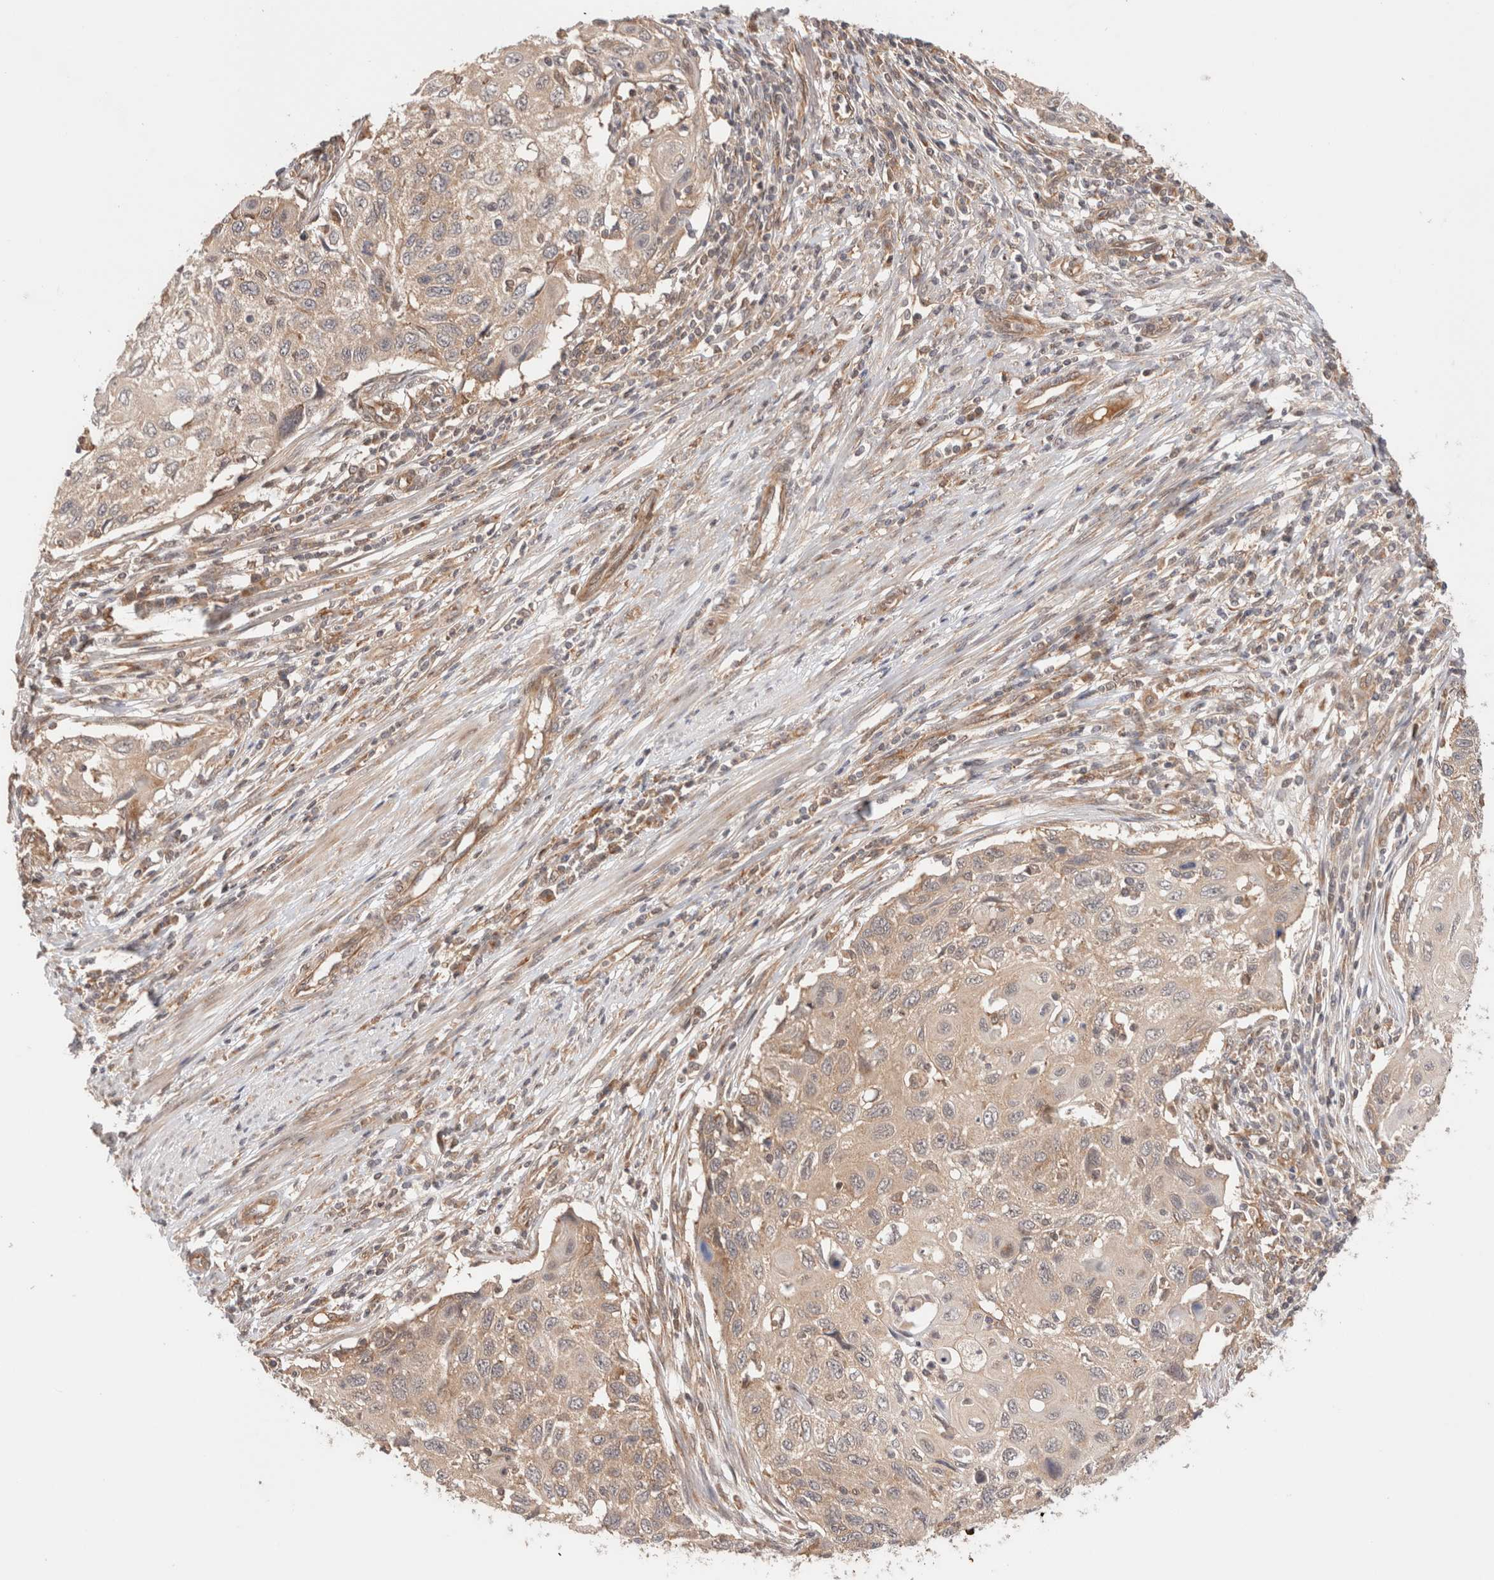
{"staining": {"intensity": "weak", "quantity": ">75%", "location": "cytoplasmic/membranous"}, "tissue": "cervical cancer", "cell_type": "Tumor cells", "image_type": "cancer", "snomed": [{"axis": "morphology", "description": "Squamous cell carcinoma, NOS"}, {"axis": "topography", "description": "Cervix"}], "caption": "Weak cytoplasmic/membranous staining is appreciated in about >75% of tumor cells in cervical squamous cell carcinoma.", "gene": "SIKE1", "patient": {"sex": "female", "age": 70}}